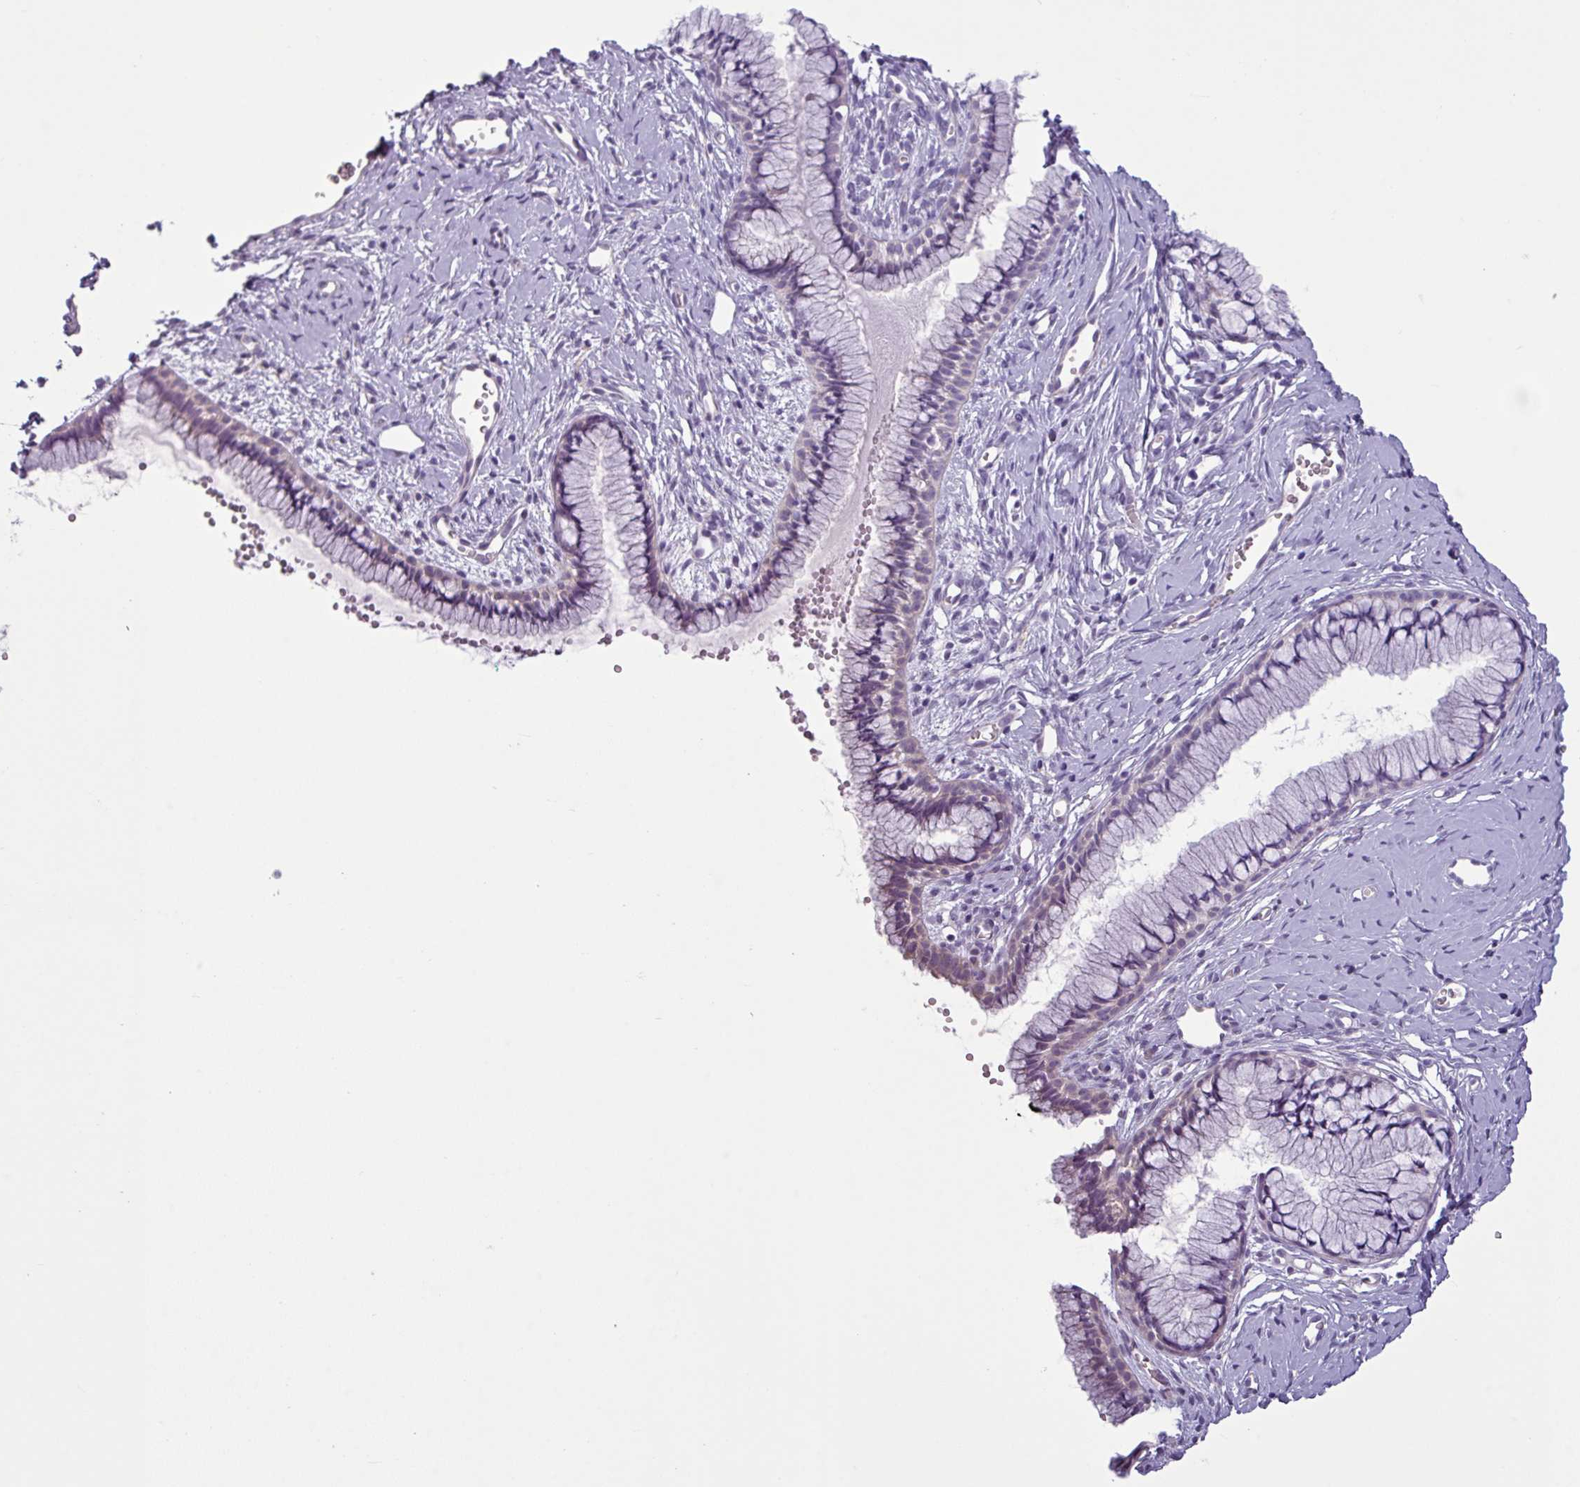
{"staining": {"intensity": "weak", "quantity": "<25%", "location": "cytoplasmic/membranous"}, "tissue": "cervix", "cell_type": "Glandular cells", "image_type": "normal", "snomed": [{"axis": "morphology", "description": "Normal tissue, NOS"}, {"axis": "topography", "description": "Cervix"}], "caption": "Glandular cells show no significant positivity in normal cervix.", "gene": "TOR1AIP2", "patient": {"sex": "female", "age": 40}}